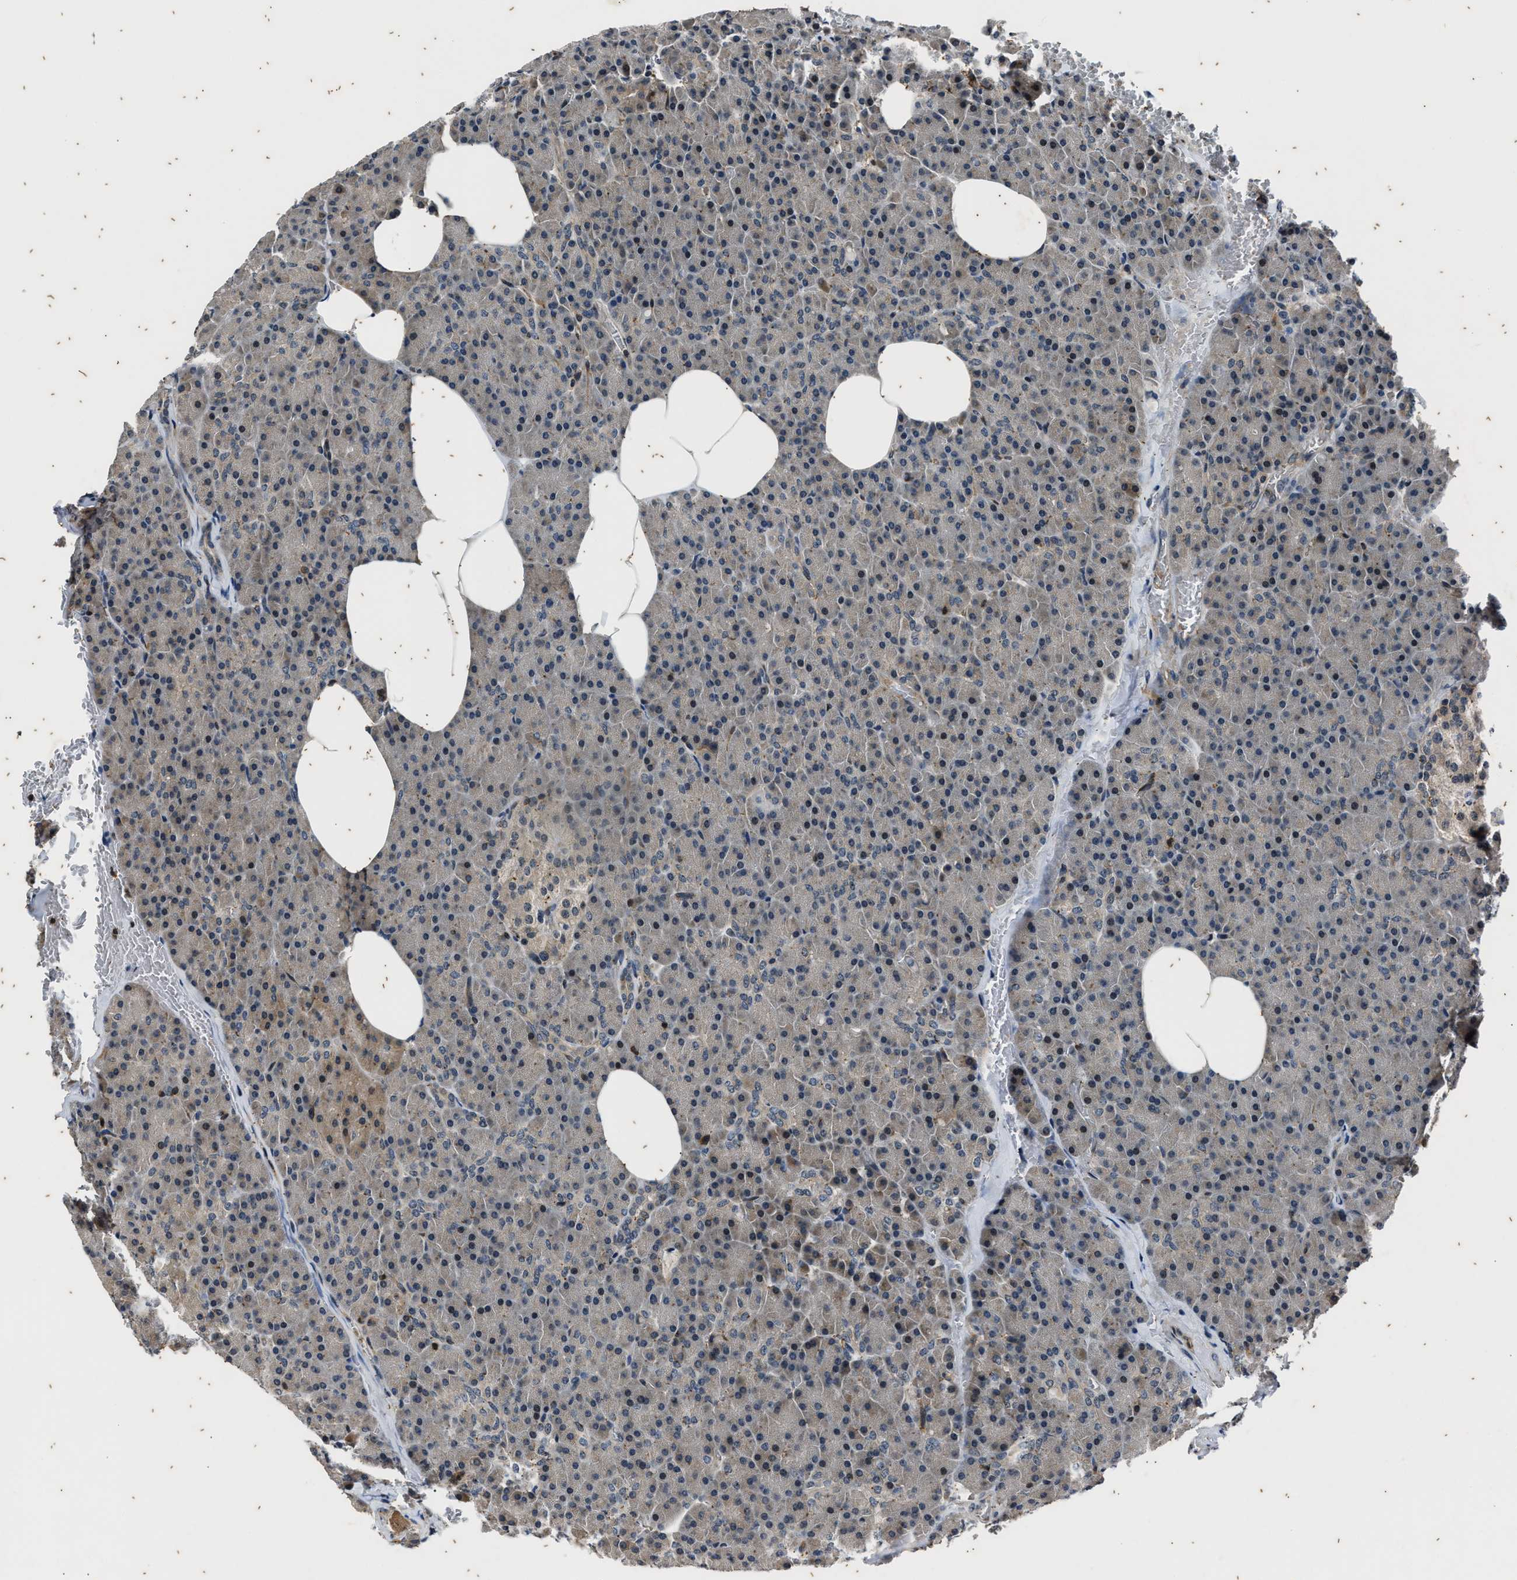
{"staining": {"intensity": "weak", "quantity": "<25%", "location": "cytoplasmic/membranous"}, "tissue": "pancreas", "cell_type": "Exocrine glandular cells", "image_type": "normal", "snomed": [{"axis": "morphology", "description": "Normal tissue, NOS"}, {"axis": "topography", "description": "Pancreas"}], "caption": "Photomicrograph shows no significant protein expression in exocrine glandular cells of unremarkable pancreas.", "gene": "PTPN7", "patient": {"sex": "female", "age": 35}}